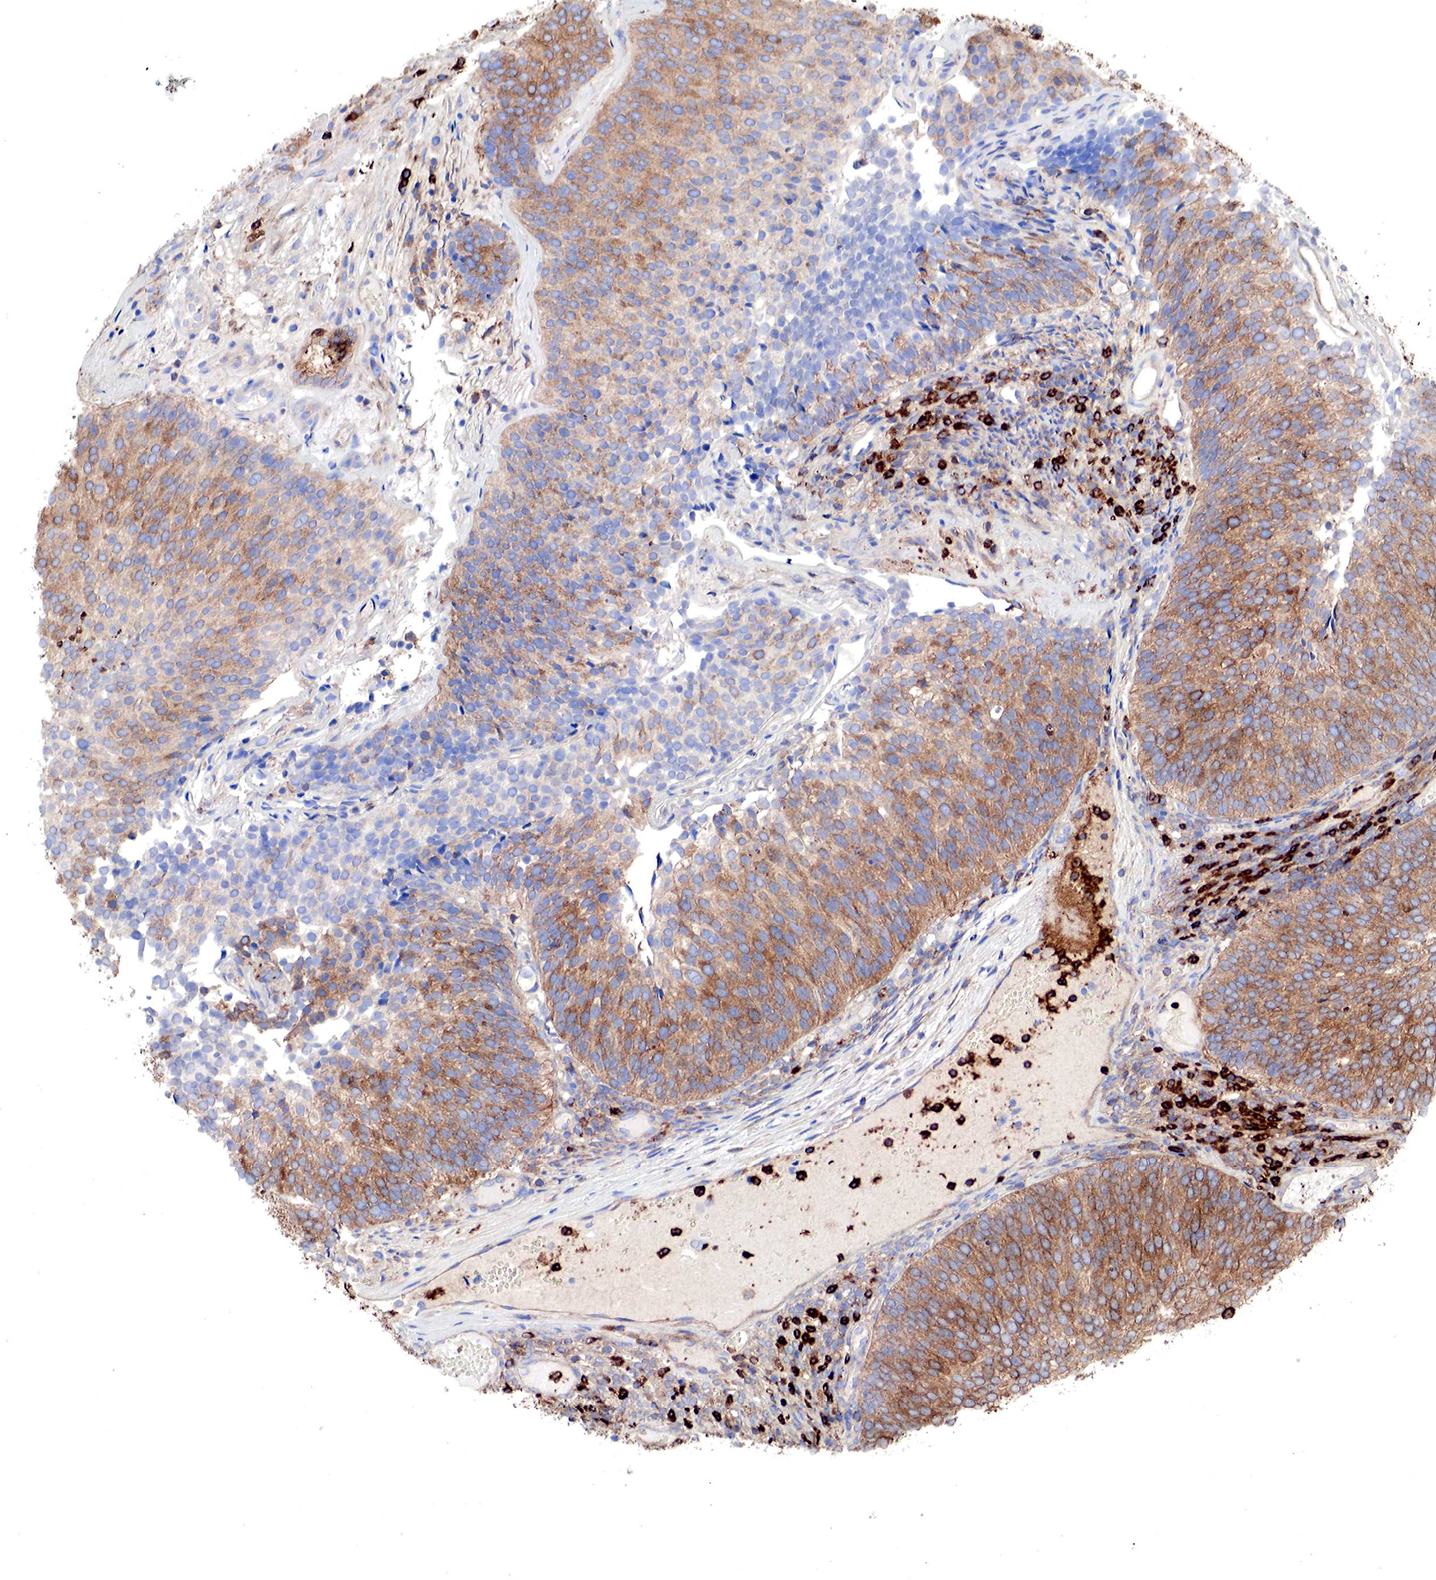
{"staining": {"intensity": "strong", "quantity": ">75%", "location": "cytoplasmic/membranous"}, "tissue": "urothelial cancer", "cell_type": "Tumor cells", "image_type": "cancer", "snomed": [{"axis": "morphology", "description": "Urothelial carcinoma, Low grade"}, {"axis": "topography", "description": "Urinary bladder"}], "caption": "A high amount of strong cytoplasmic/membranous staining is appreciated in approximately >75% of tumor cells in urothelial carcinoma (low-grade) tissue.", "gene": "G6PD", "patient": {"sex": "male", "age": 85}}